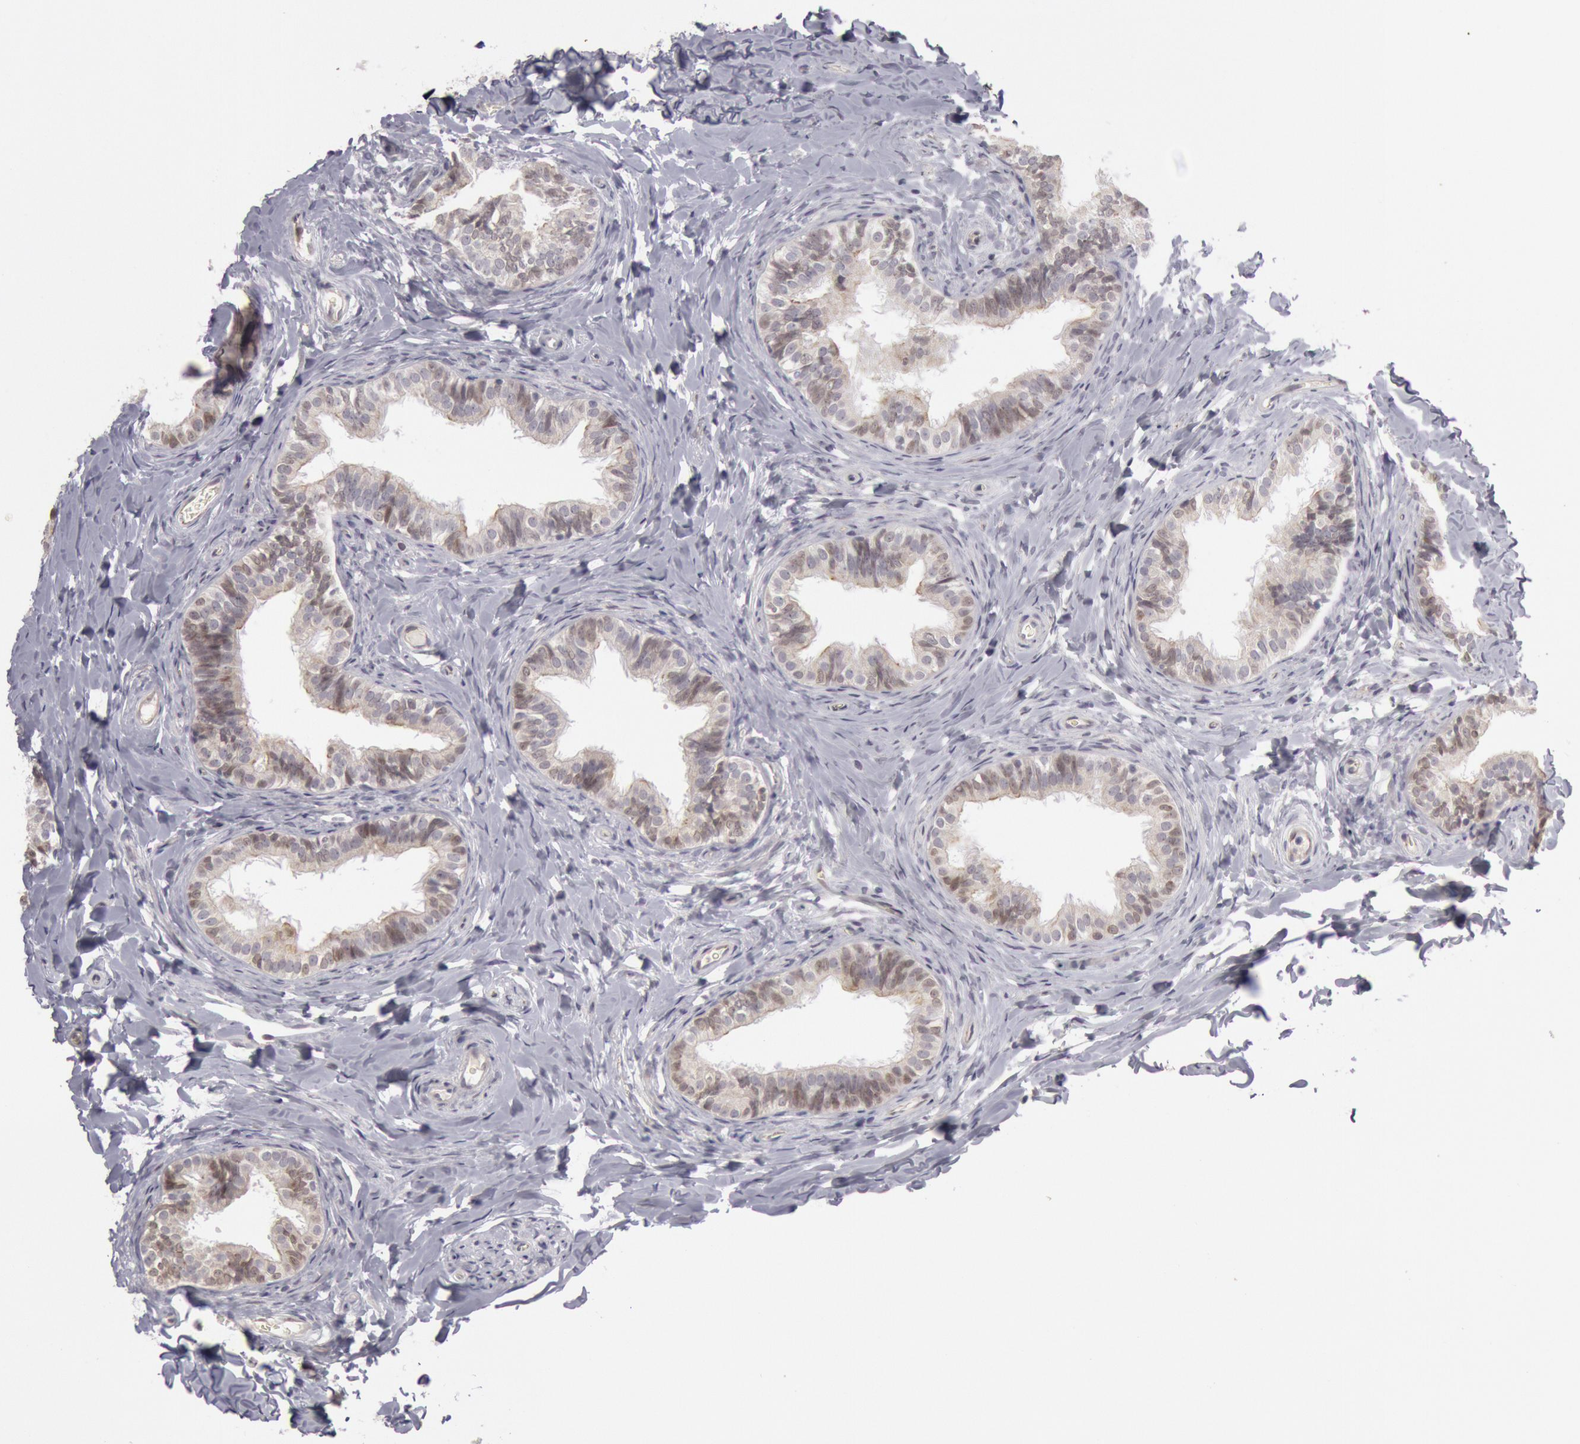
{"staining": {"intensity": "moderate", "quantity": "25%-75%", "location": "cytoplasmic/membranous"}, "tissue": "epididymis", "cell_type": "Glandular cells", "image_type": "normal", "snomed": [{"axis": "morphology", "description": "Normal tissue, NOS"}, {"axis": "topography", "description": "Epididymis"}], "caption": "Protein staining exhibits moderate cytoplasmic/membranous expression in approximately 25%-75% of glandular cells in benign epididymis. (IHC, brightfield microscopy, high magnification).", "gene": "JOSD1", "patient": {"sex": "male", "age": 26}}